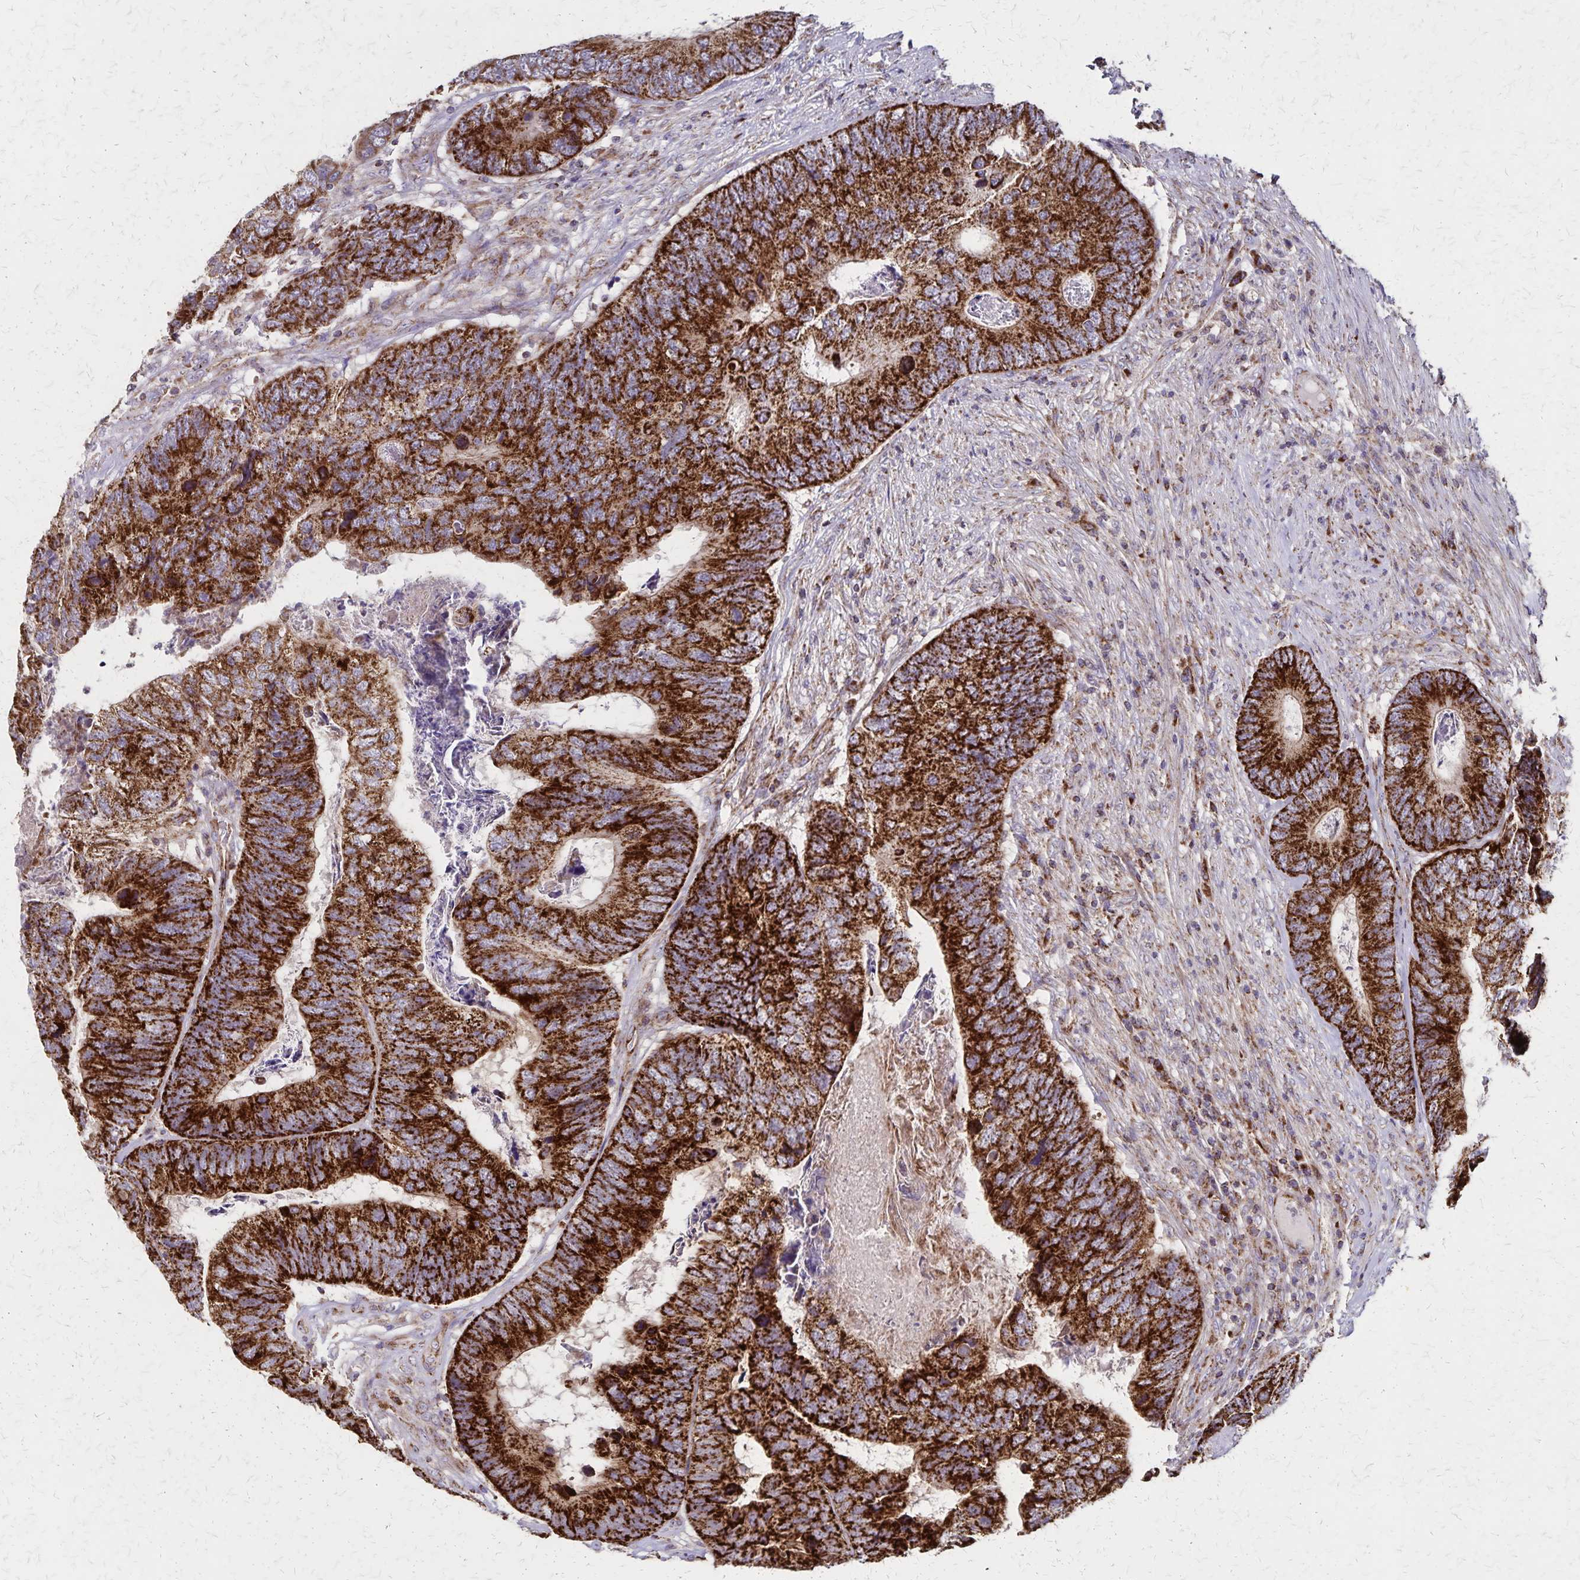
{"staining": {"intensity": "strong", "quantity": ">75%", "location": "cytoplasmic/membranous"}, "tissue": "colorectal cancer", "cell_type": "Tumor cells", "image_type": "cancer", "snomed": [{"axis": "morphology", "description": "Adenocarcinoma, NOS"}, {"axis": "topography", "description": "Colon"}], "caption": "Immunohistochemical staining of human colorectal adenocarcinoma displays strong cytoplasmic/membranous protein positivity in about >75% of tumor cells. (Stains: DAB (3,3'-diaminobenzidine) in brown, nuclei in blue, Microscopy: brightfield microscopy at high magnification).", "gene": "NFS1", "patient": {"sex": "female", "age": 67}}